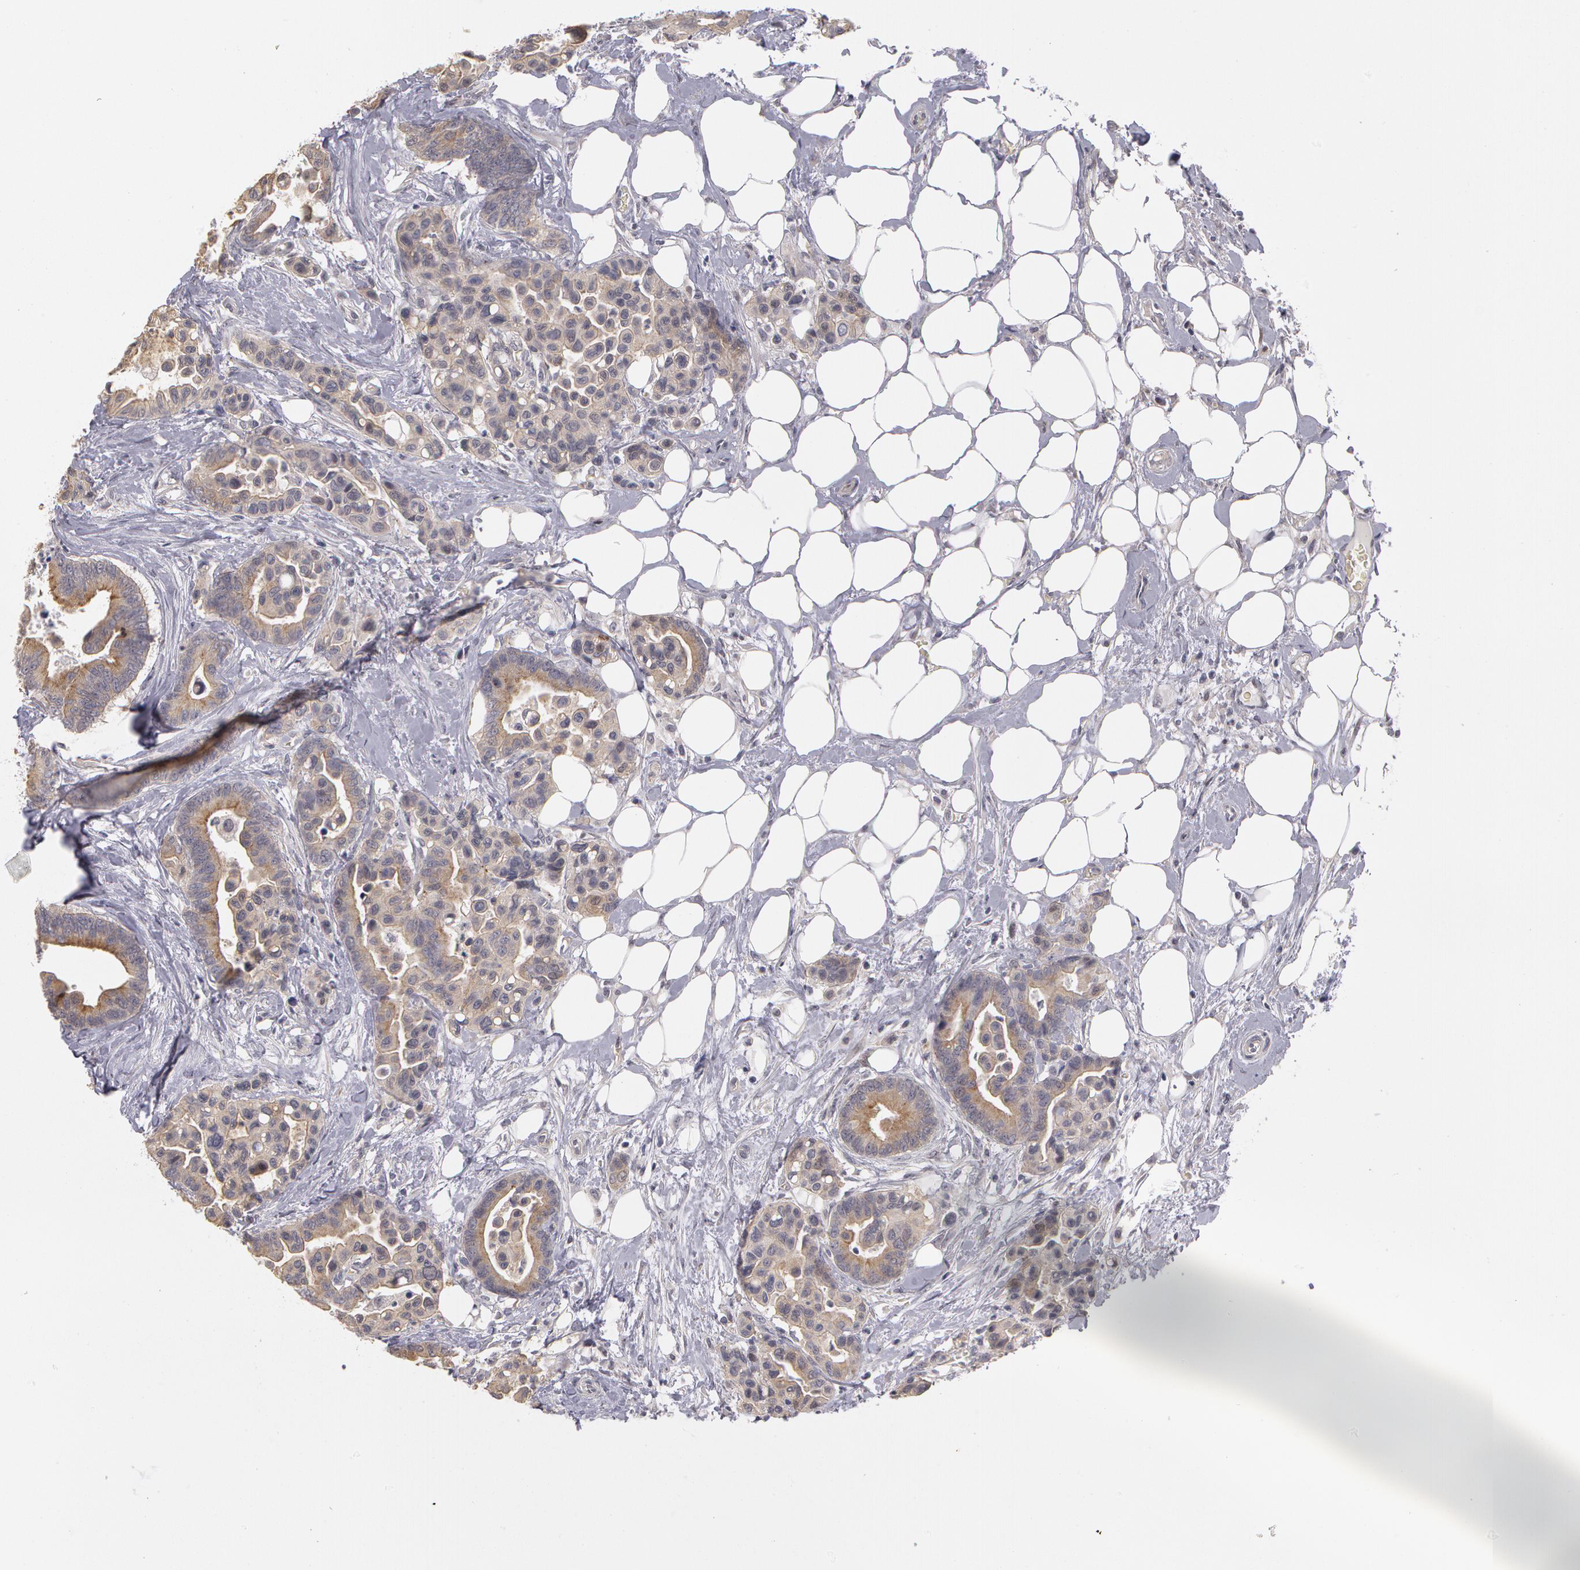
{"staining": {"intensity": "weak", "quantity": "<25%", "location": "nuclear"}, "tissue": "colorectal cancer", "cell_type": "Tumor cells", "image_type": "cancer", "snomed": [{"axis": "morphology", "description": "Adenocarcinoma, NOS"}, {"axis": "topography", "description": "Colon"}], "caption": "High magnification brightfield microscopy of adenocarcinoma (colorectal) stained with DAB (brown) and counterstained with hematoxylin (blue): tumor cells show no significant positivity. (Immunohistochemistry (ihc), brightfield microscopy, high magnification).", "gene": "PRICKLE1", "patient": {"sex": "male", "age": 82}}